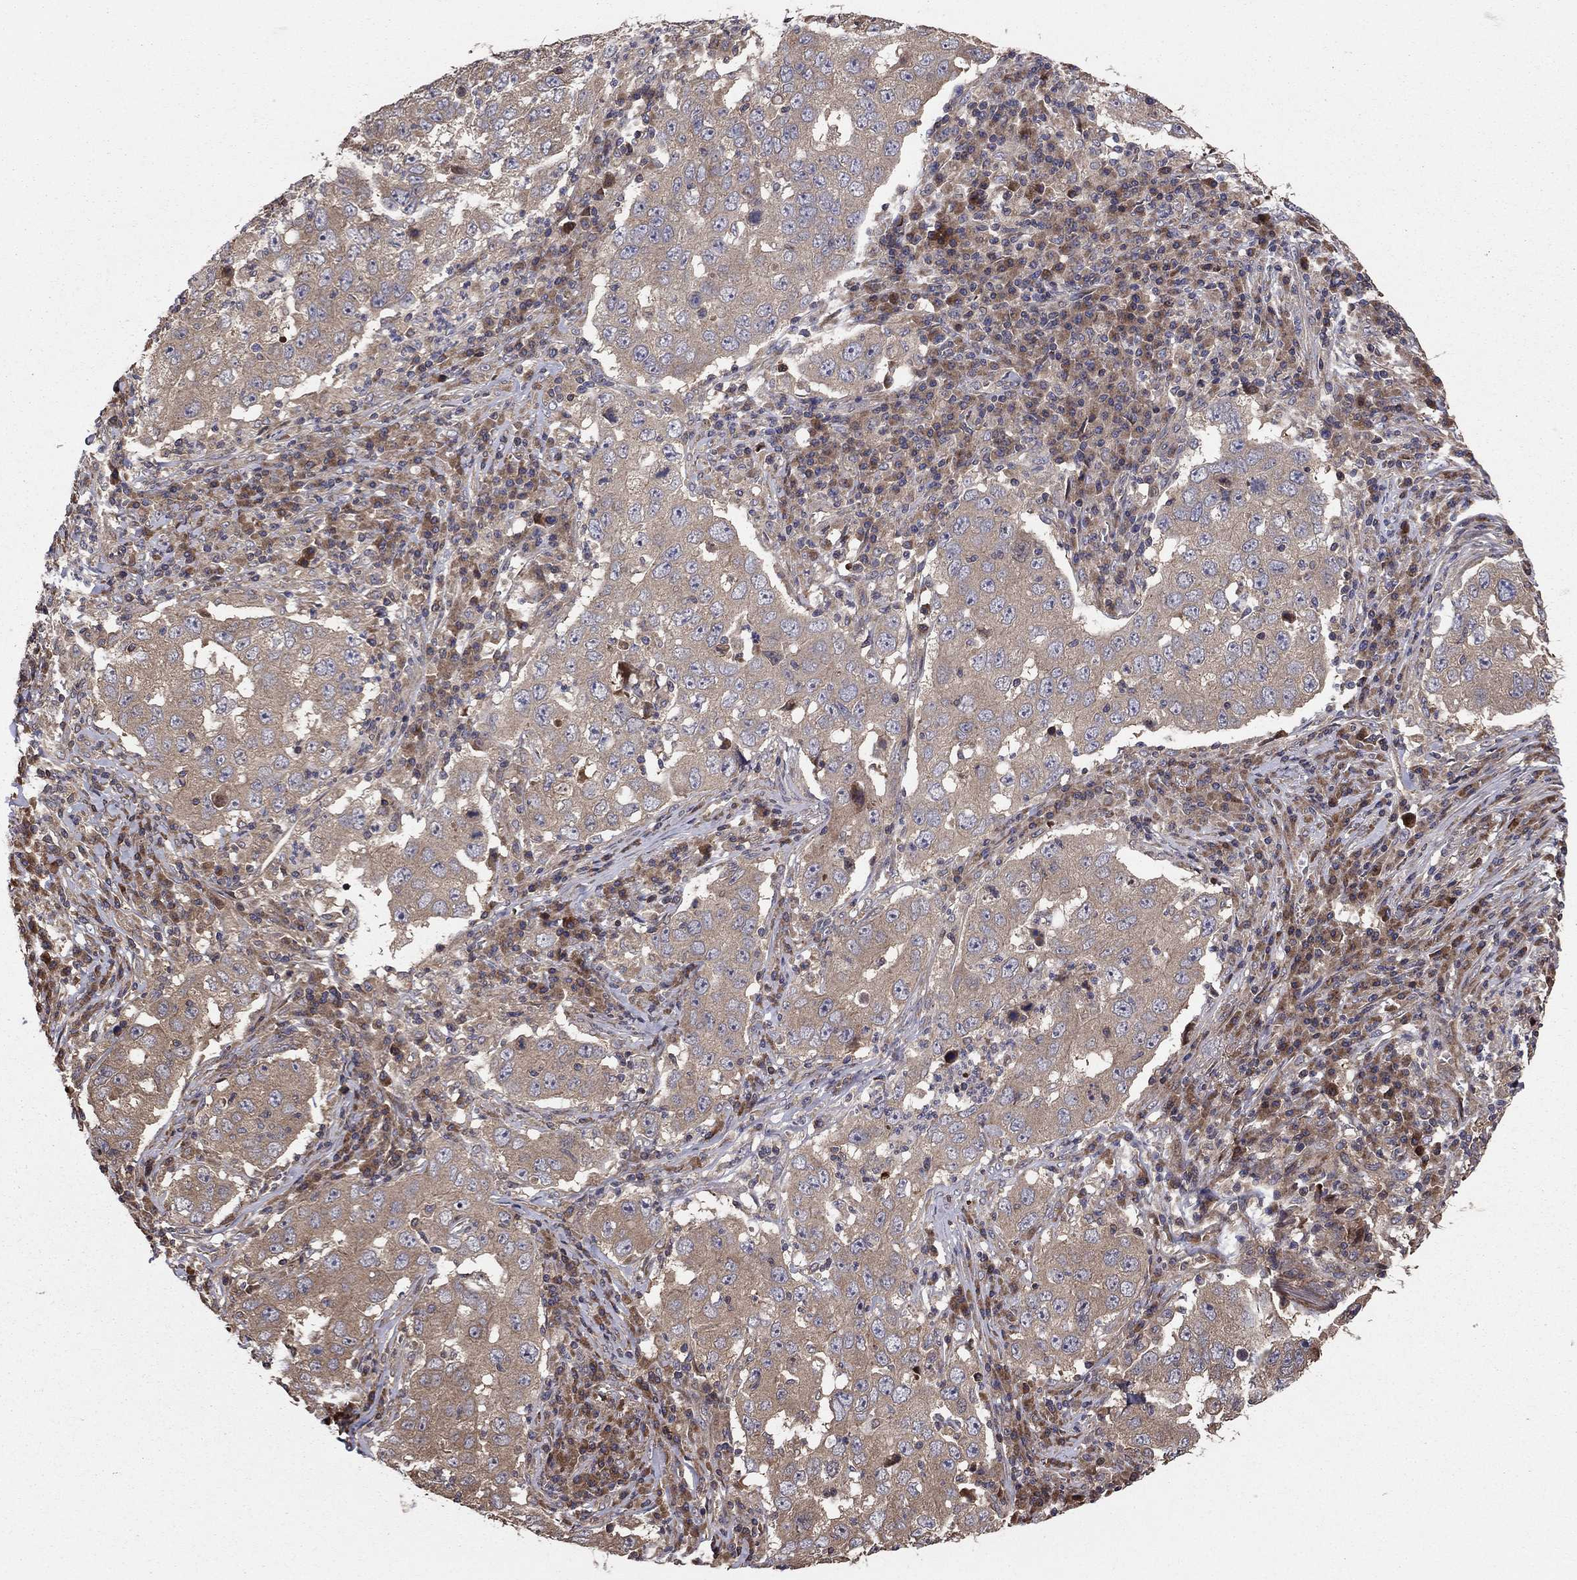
{"staining": {"intensity": "weak", "quantity": "<25%", "location": "cytoplasmic/membranous"}, "tissue": "lung cancer", "cell_type": "Tumor cells", "image_type": "cancer", "snomed": [{"axis": "morphology", "description": "Adenocarcinoma, NOS"}, {"axis": "topography", "description": "Lung"}], "caption": "This is an immunohistochemistry histopathology image of lung adenocarcinoma. There is no expression in tumor cells.", "gene": "BABAM2", "patient": {"sex": "male", "age": 73}}